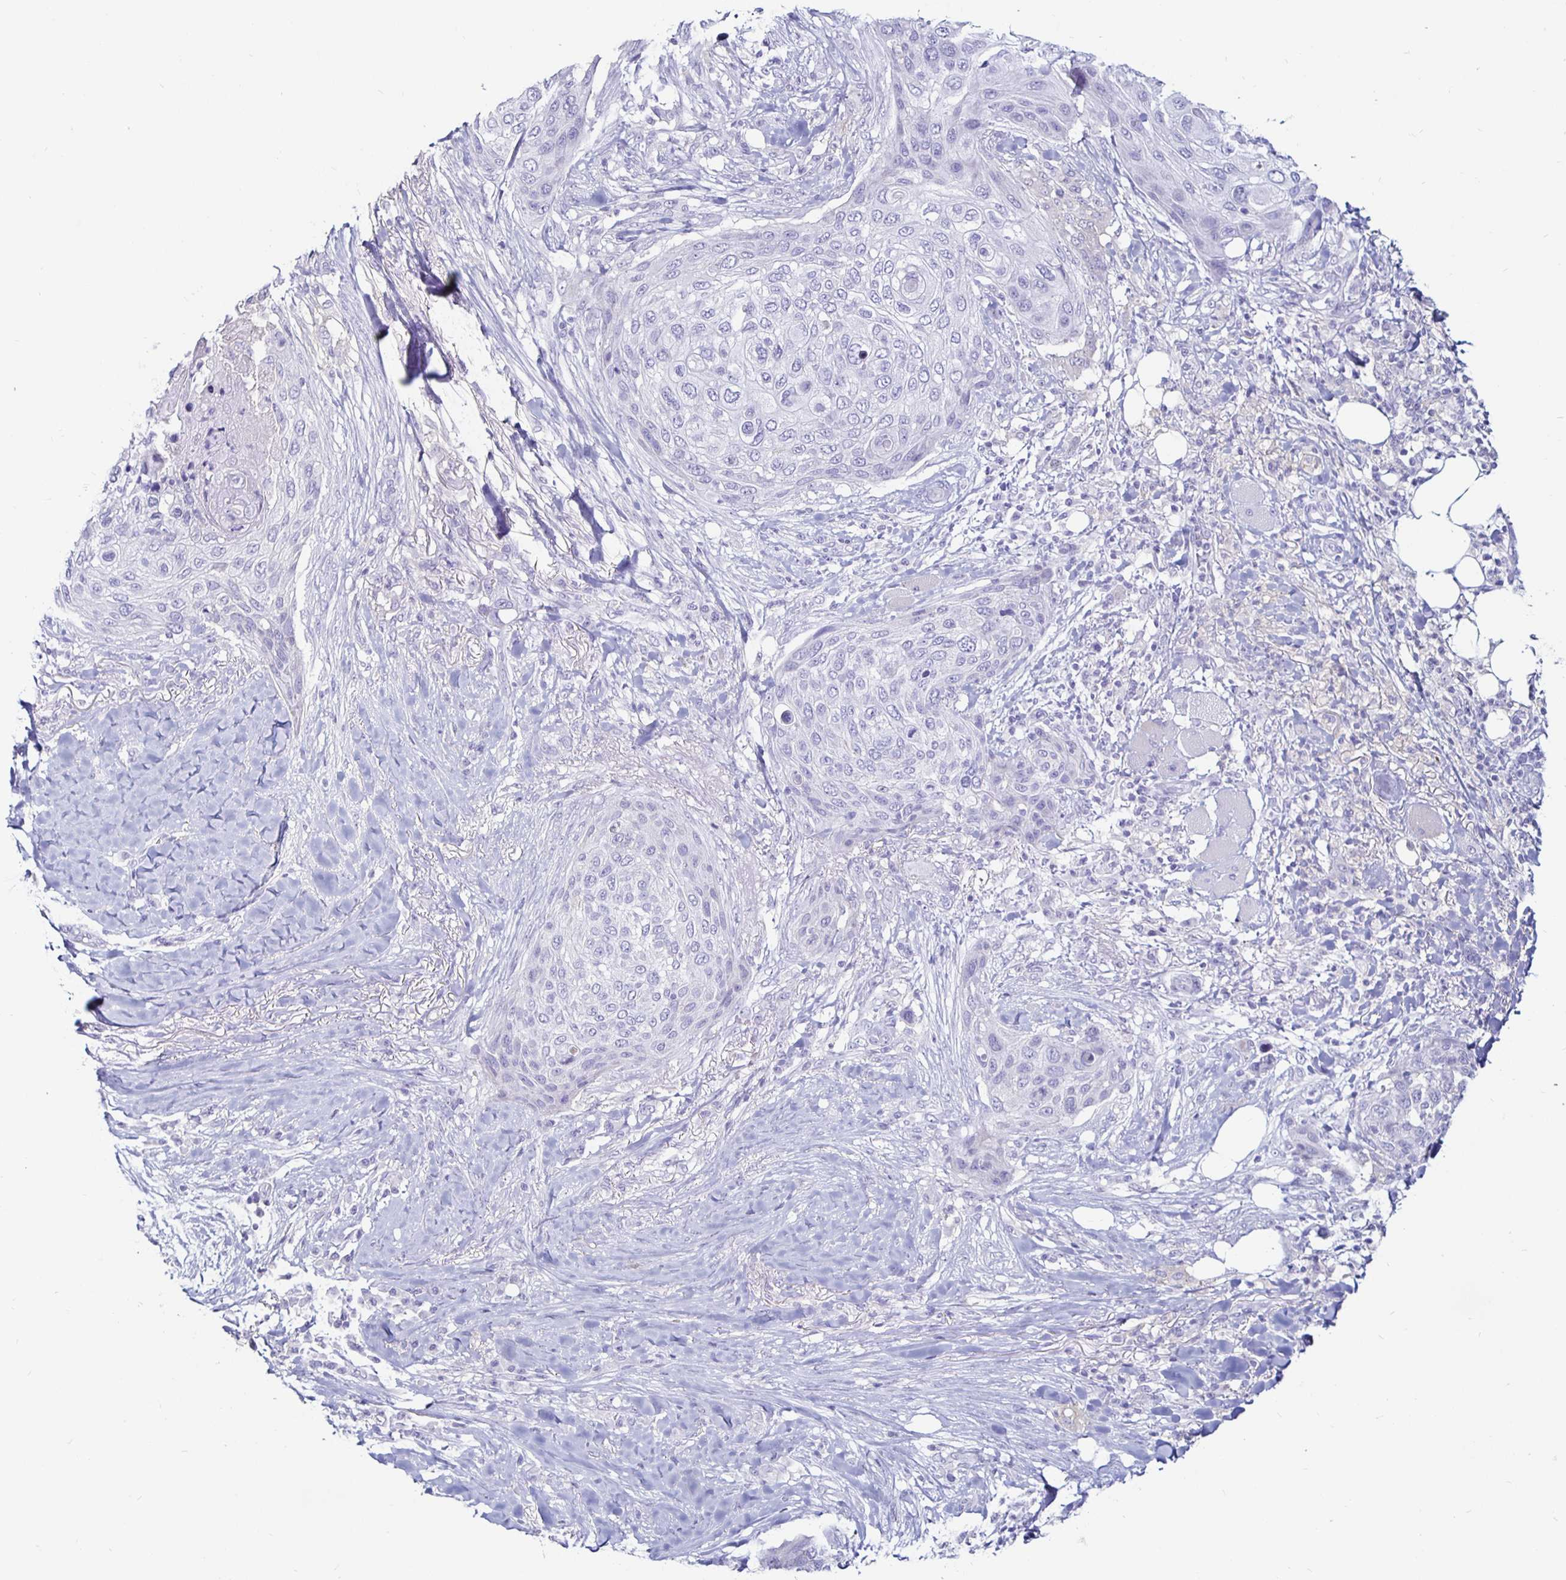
{"staining": {"intensity": "negative", "quantity": "none", "location": "none"}, "tissue": "skin cancer", "cell_type": "Tumor cells", "image_type": "cancer", "snomed": [{"axis": "morphology", "description": "Squamous cell carcinoma, NOS"}, {"axis": "topography", "description": "Skin"}], "caption": "Protein analysis of skin cancer exhibits no significant positivity in tumor cells. Nuclei are stained in blue.", "gene": "SIRPA", "patient": {"sex": "female", "age": 87}}